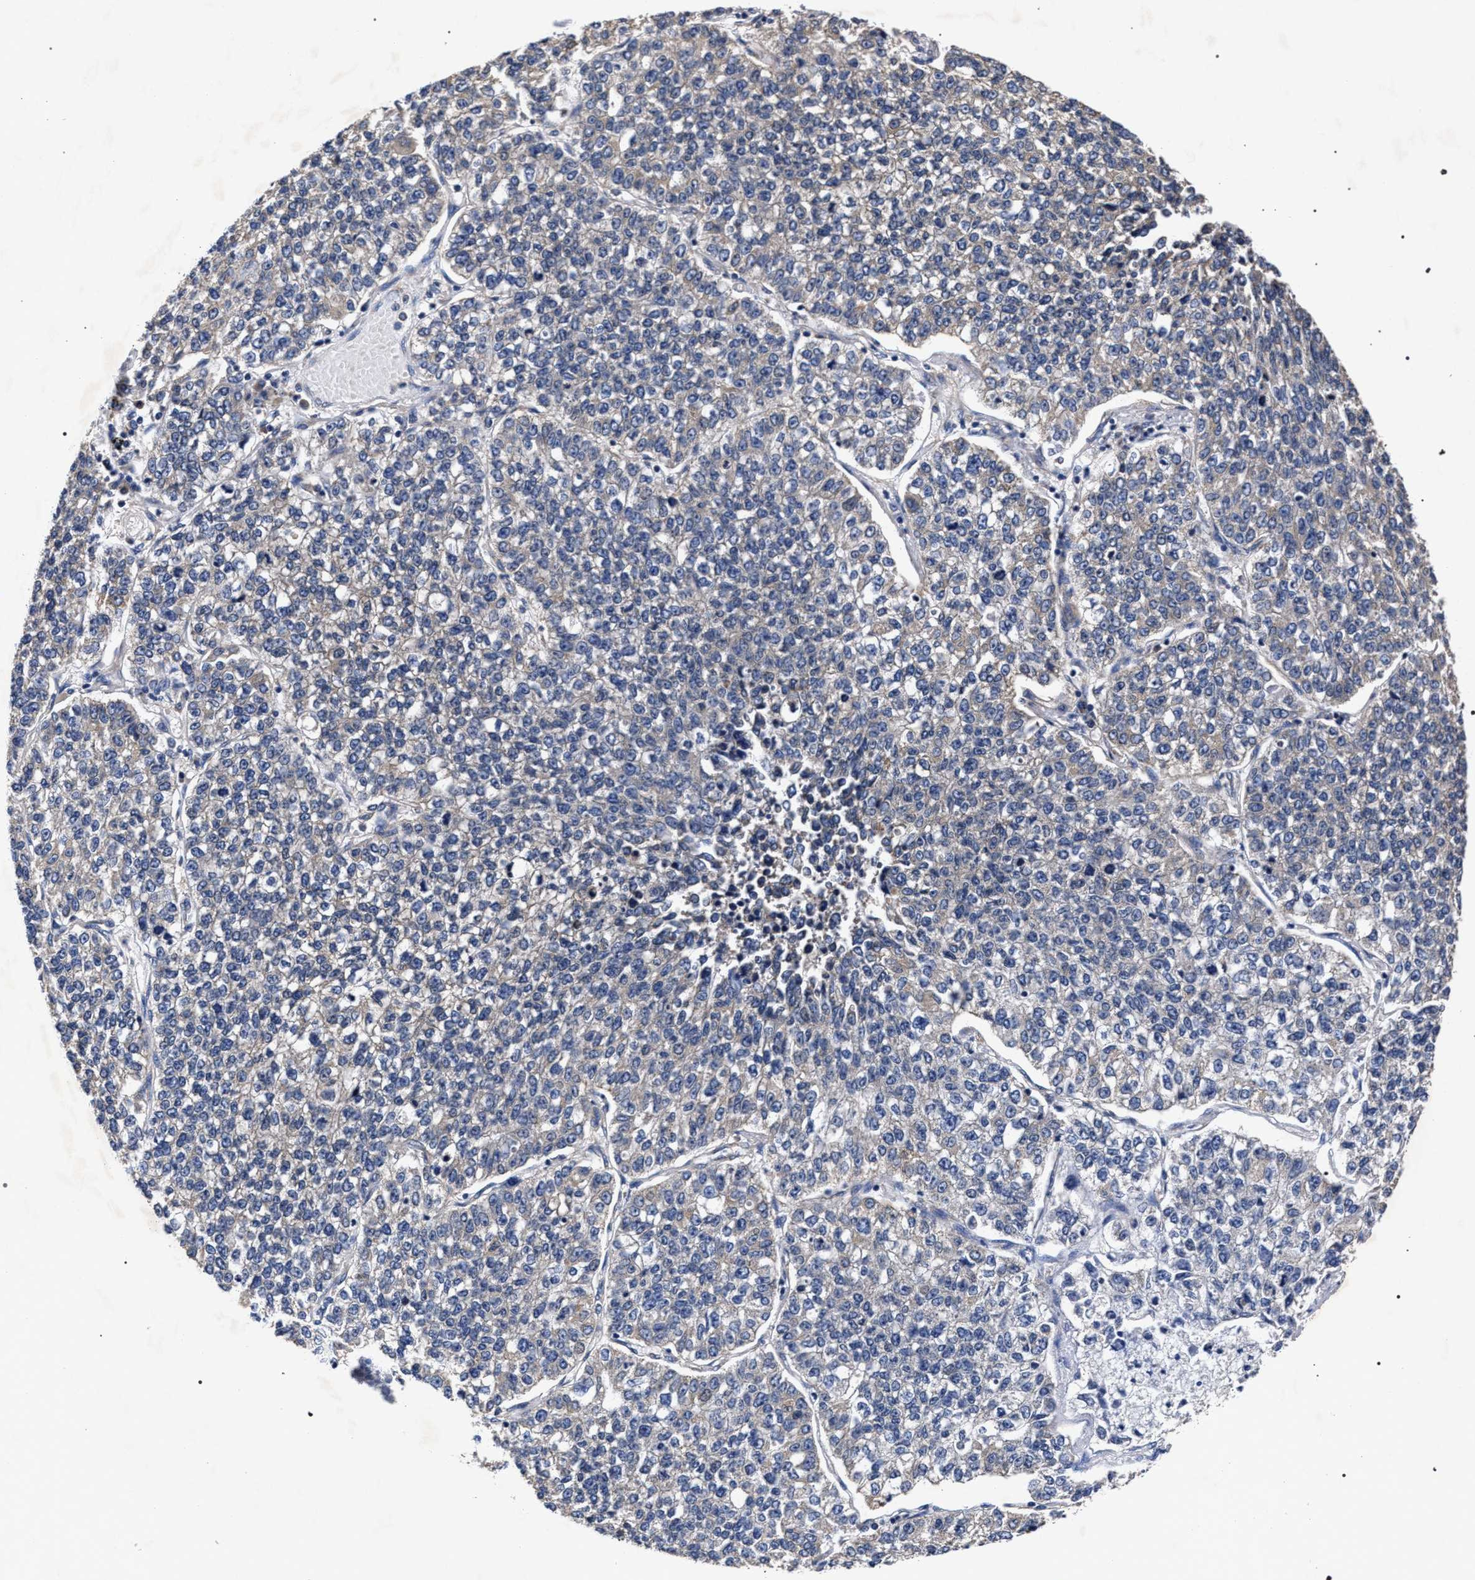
{"staining": {"intensity": "negative", "quantity": "none", "location": "none"}, "tissue": "lung cancer", "cell_type": "Tumor cells", "image_type": "cancer", "snomed": [{"axis": "morphology", "description": "Adenocarcinoma, NOS"}, {"axis": "topography", "description": "Lung"}], "caption": "Immunohistochemistry (IHC) photomicrograph of lung cancer stained for a protein (brown), which reveals no positivity in tumor cells.", "gene": "CFAP95", "patient": {"sex": "male", "age": 49}}